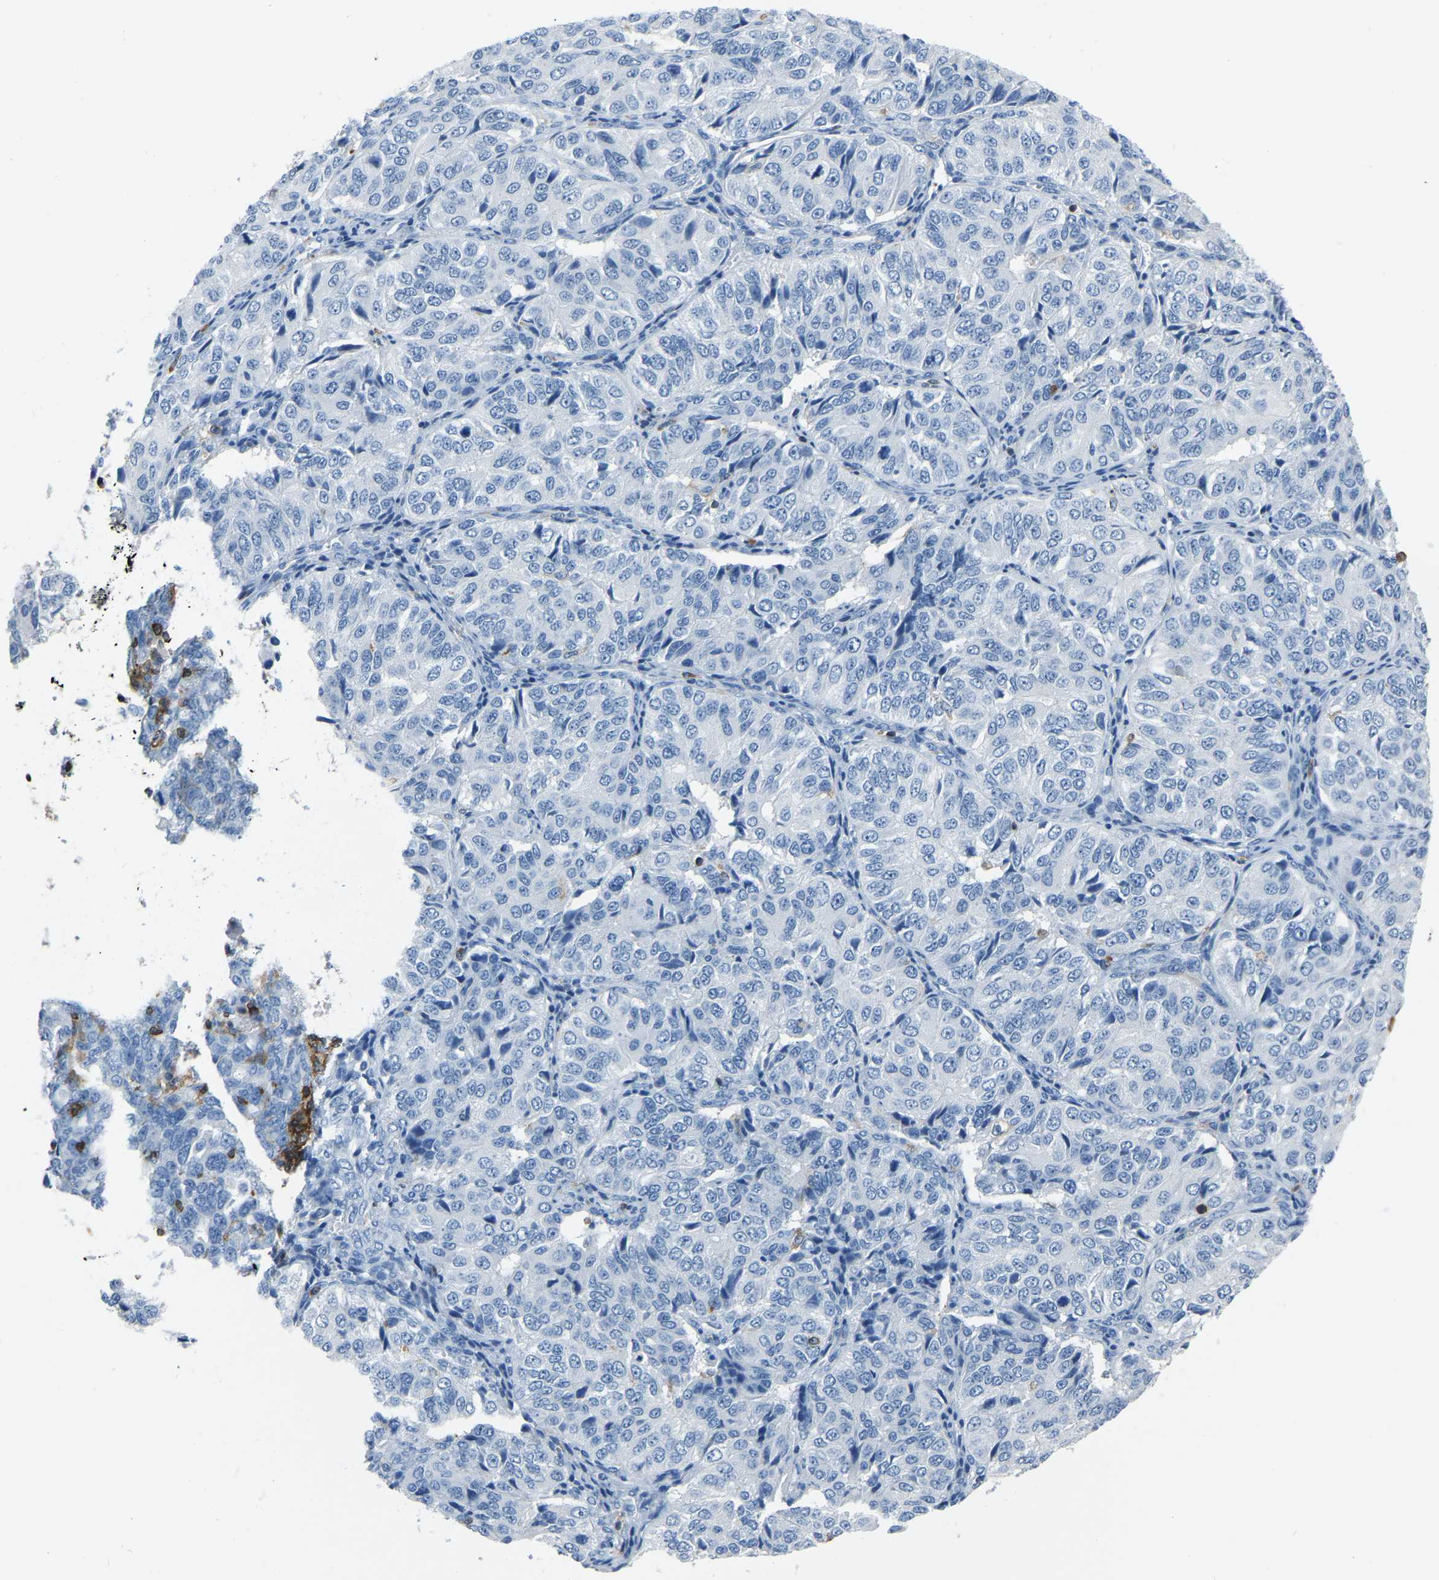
{"staining": {"intensity": "negative", "quantity": "none", "location": "none"}, "tissue": "ovarian cancer", "cell_type": "Tumor cells", "image_type": "cancer", "snomed": [{"axis": "morphology", "description": "Carcinoma, endometroid"}, {"axis": "topography", "description": "Ovary"}], "caption": "An immunohistochemistry micrograph of ovarian cancer (endometroid carcinoma) is shown. There is no staining in tumor cells of ovarian cancer (endometroid carcinoma).", "gene": "ARHGAP45", "patient": {"sex": "female", "age": 51}}